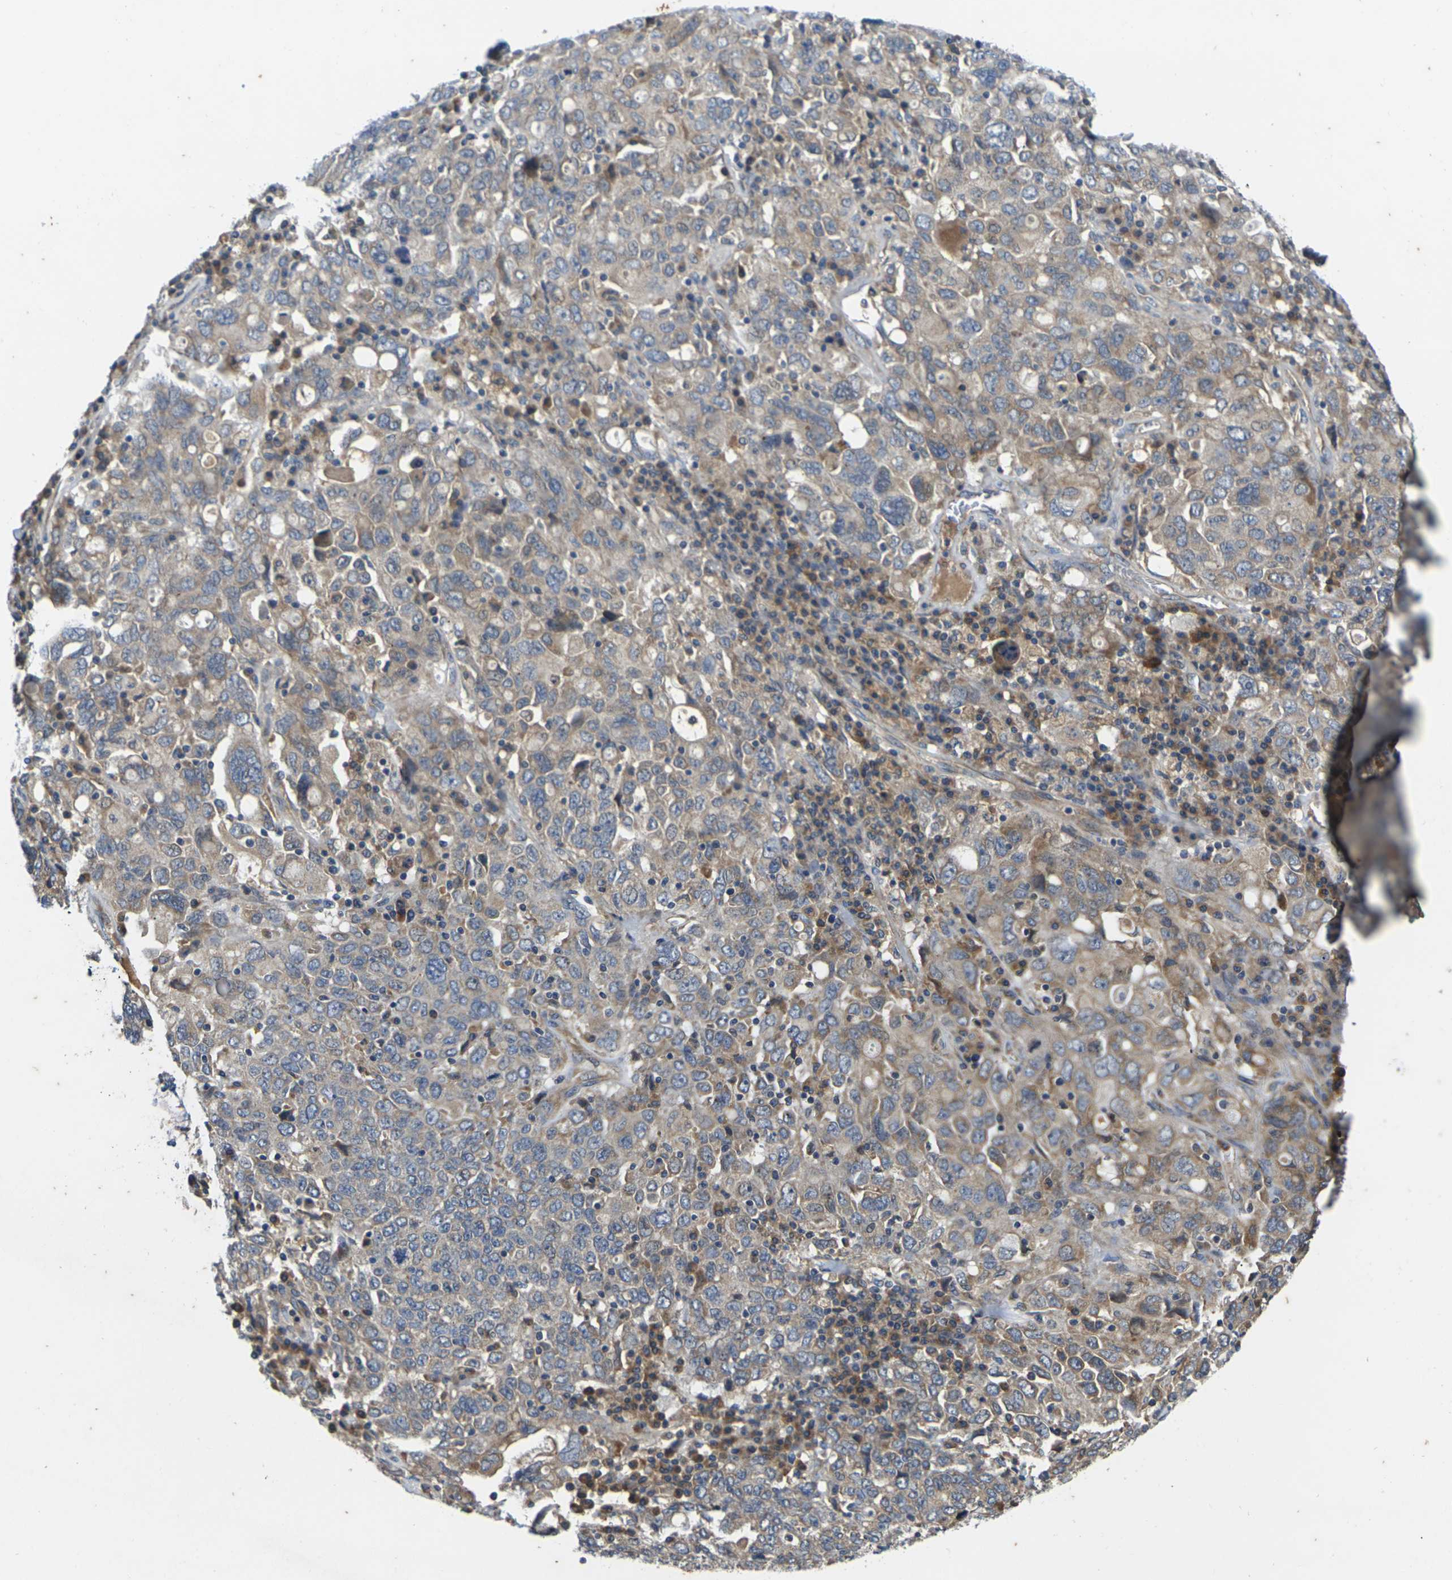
{"staining": {"intensity": "weak", "quantity": "<25%", "location": "cytoplasmic/membranous"}, "tissue": "ovarian cancer", "cell_type": "Tumor cells", "image_type": "cancer", "snomed": [{"axis": "morphology", "description": "Carcinoma, endometroid"}, {"axis": "topography", "description": "Ovary"}], "caption": "IHC photomicrograph of neoplastic tissue: endometroid carcinoma (ovarian) stained with DAB reveals no significant protein positivity in tumor cells.", "gene": "KIF1B", "patient": {"sex": "female", "age": 62}}